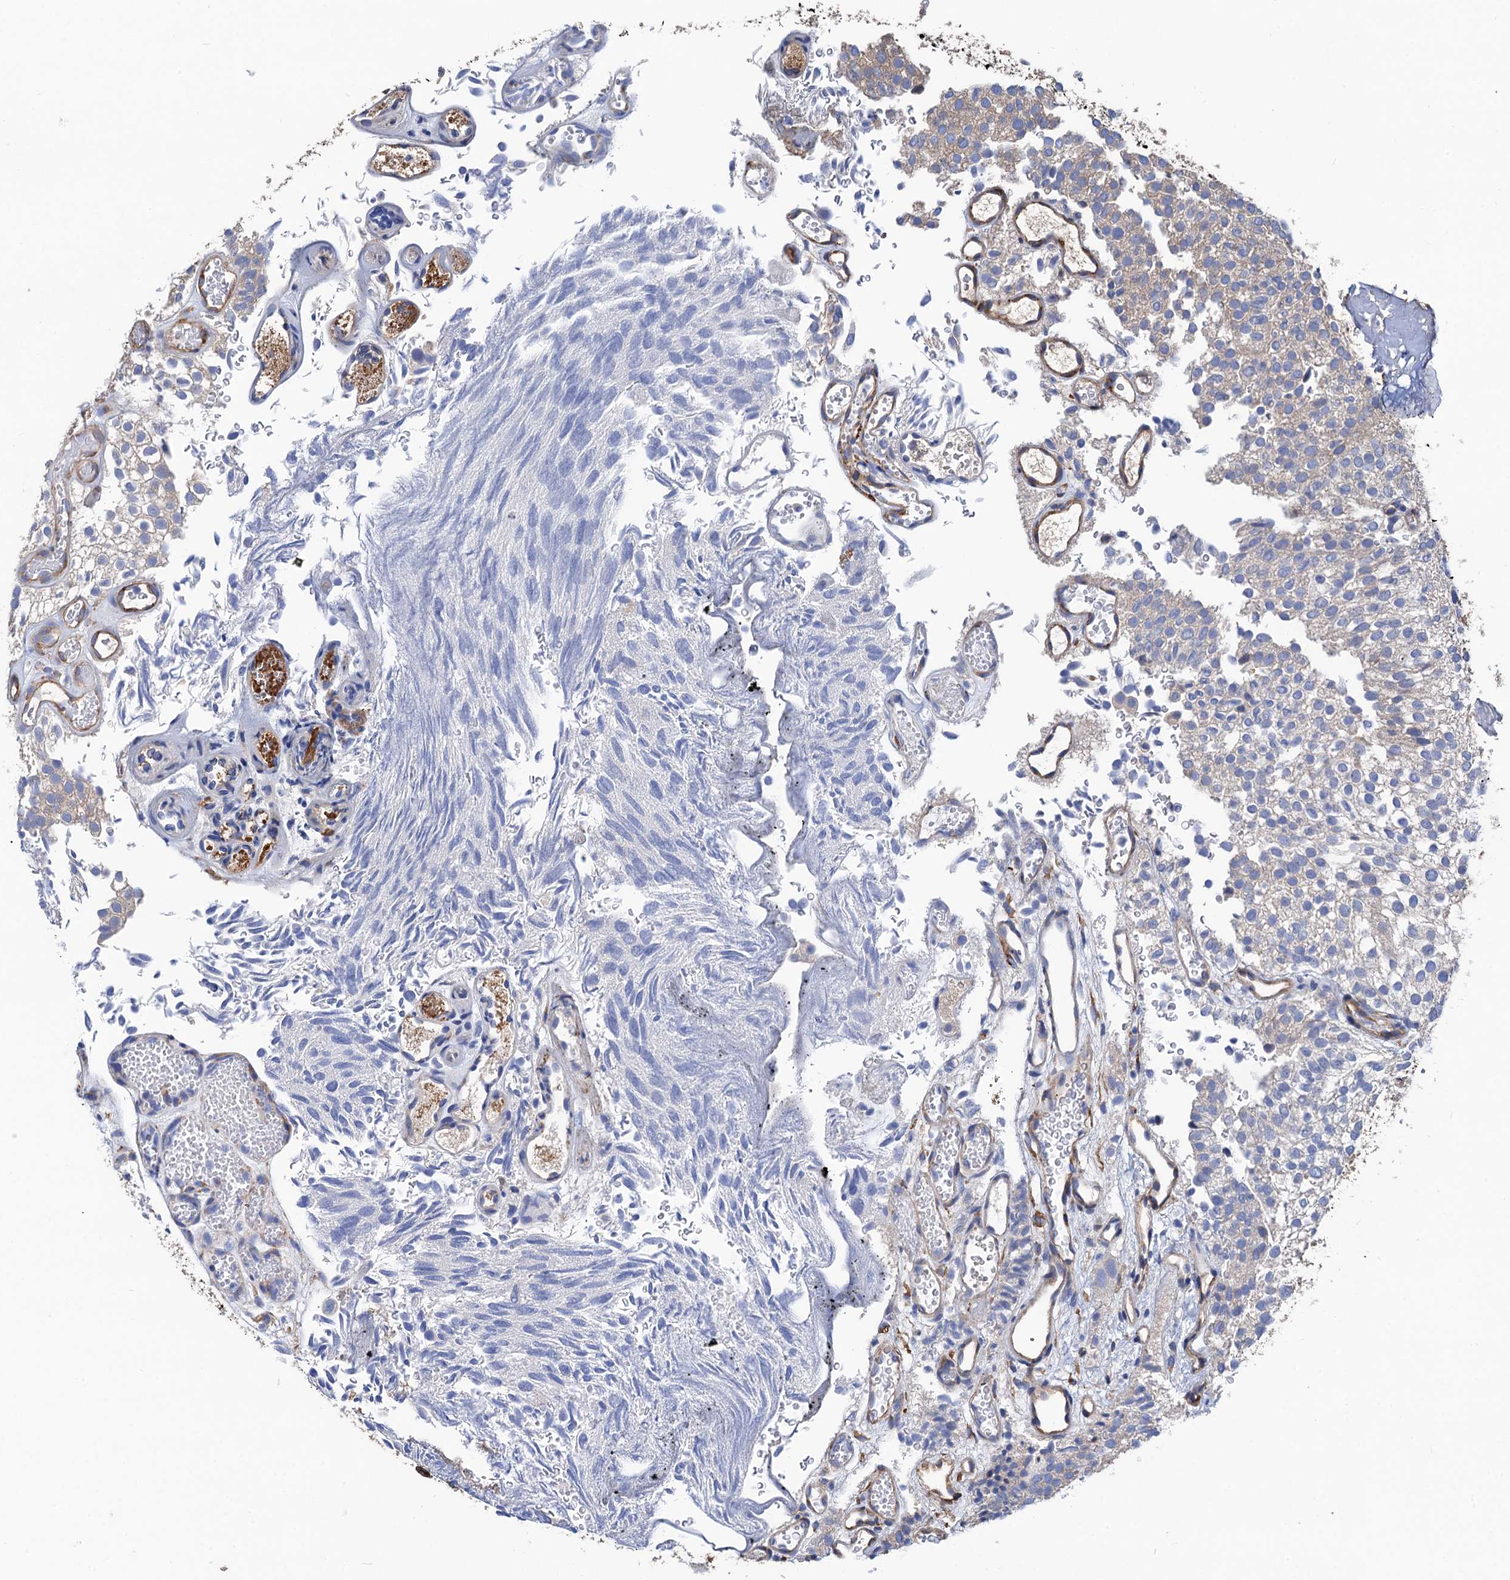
{"staining": {"intensity": "weak", "quantity": "25%-75%", "location": "cytoplasmic/membranous"}, "tissue": "urothelial cancer", "cell_type": "Tumor cells", "image_type": "cancer", "snomed": [{"axis": "morphology", "description": "Urothelial carcinoma, Low grade"}, {"axis": "topography", "description": "Urinary bladder"}], "caption": "Immunohistochemical staining of low-grade urothelial carcinoma shows low levels of weak cytoplasmic/membranous positivity in about 25%-75% of tumor cells.", "gene": "CNNM1", "patient": {"sex": "male", "age": 78}}